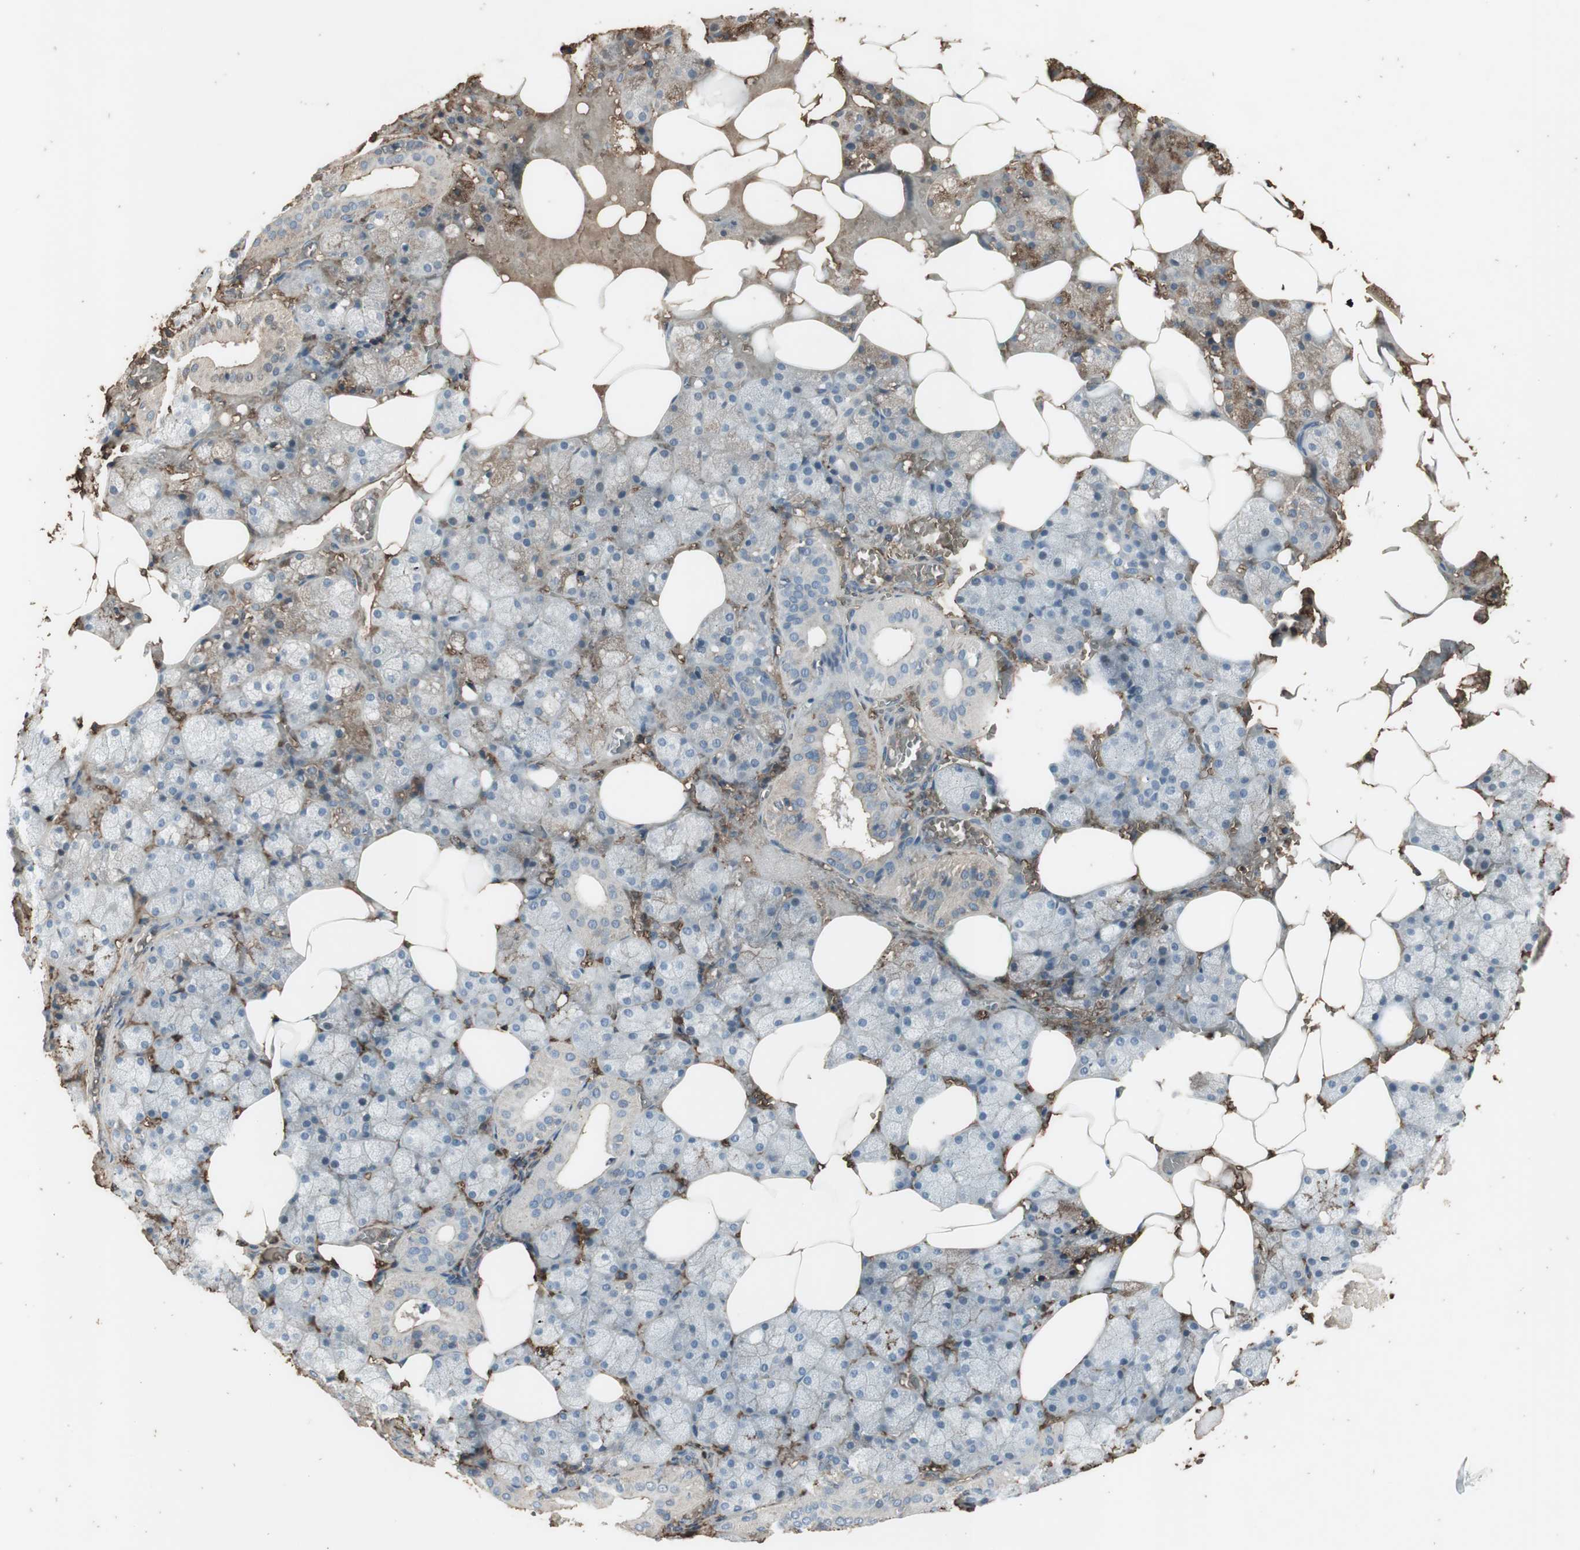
{"staining": {"intensity": "weak", "quantity": "<25%", "location": "cytoplasmic/membranous"}, "tissue": "salivary gland", "cell_type": "Glandular cells", "image_type": "normal", "snomed": [{"axis": "morphology", "description": "Normal tissue, NOS"}, {"axis": "topography", "description": "Salivary gland"}], "caption": "Glandular cells are negative for brown protein staining in benign salivary gland. (Brightfield microscopy of DAB IHC at high magnification).", "gene": "MMP14", "patient": {"sex": "male", "age": 62}}